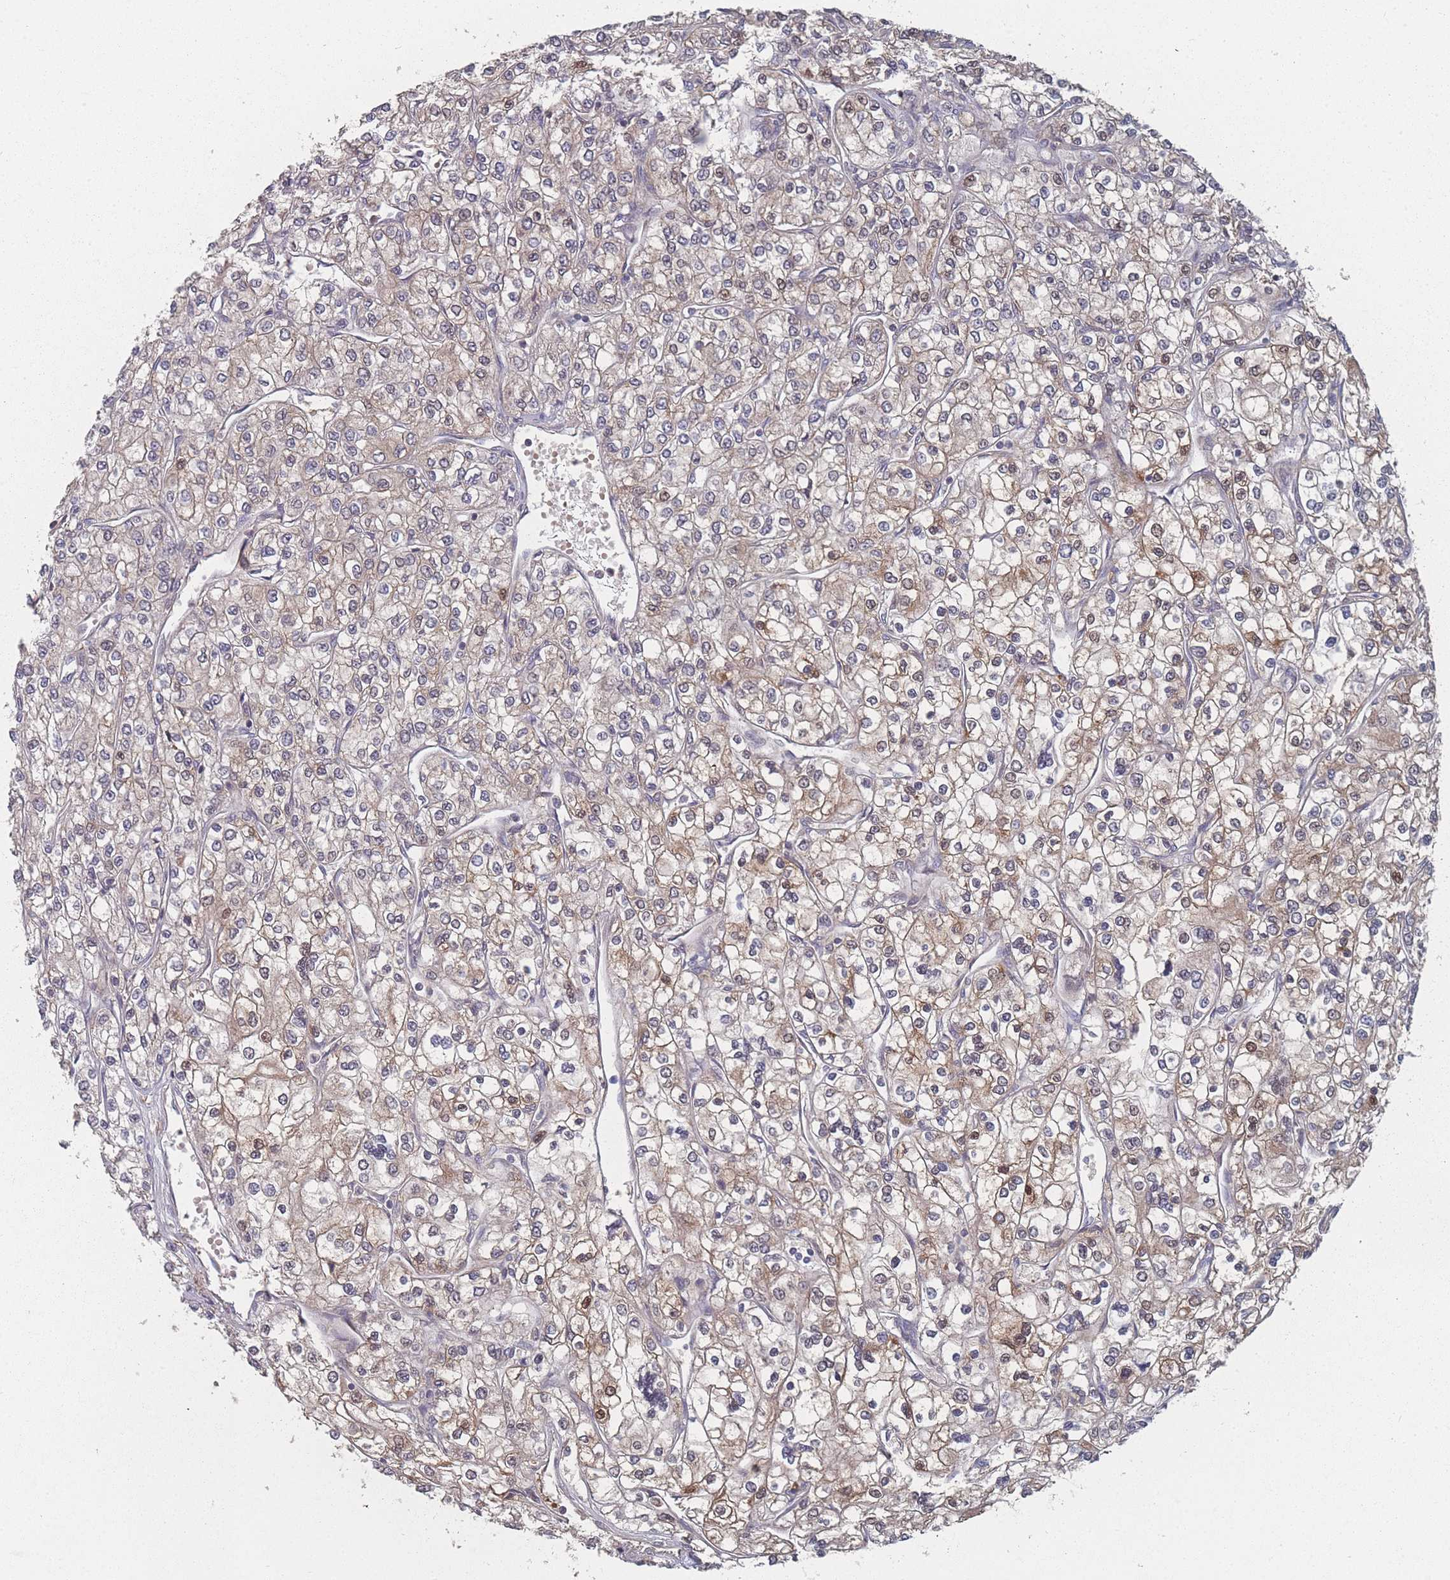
{"staining": {"intensity": "weak", "quantity": ">75%", "location": "cytoplasmic/membranous,nuclear"}, "tissue": "renal cancer", "cell_type": "Tumor cells", "image_type": "cancer", "snomed": [{"axis": "morphology", "description": "Adenocarcinoma, NOS"}, {"axis": "topography", "description": "Kidney"}], "caption": "High-magnification brightfield microscopy of renal adenocarcinoma stained with DAB (brown) and counterstained with hematoxylin (blue). tumor cells exhibit weak cytoplasmic/membranous and nuclear positivity is present in about>75% of cells.", "gene": "TBC1D25", "patient": {"sex": "male", "age": 80}}